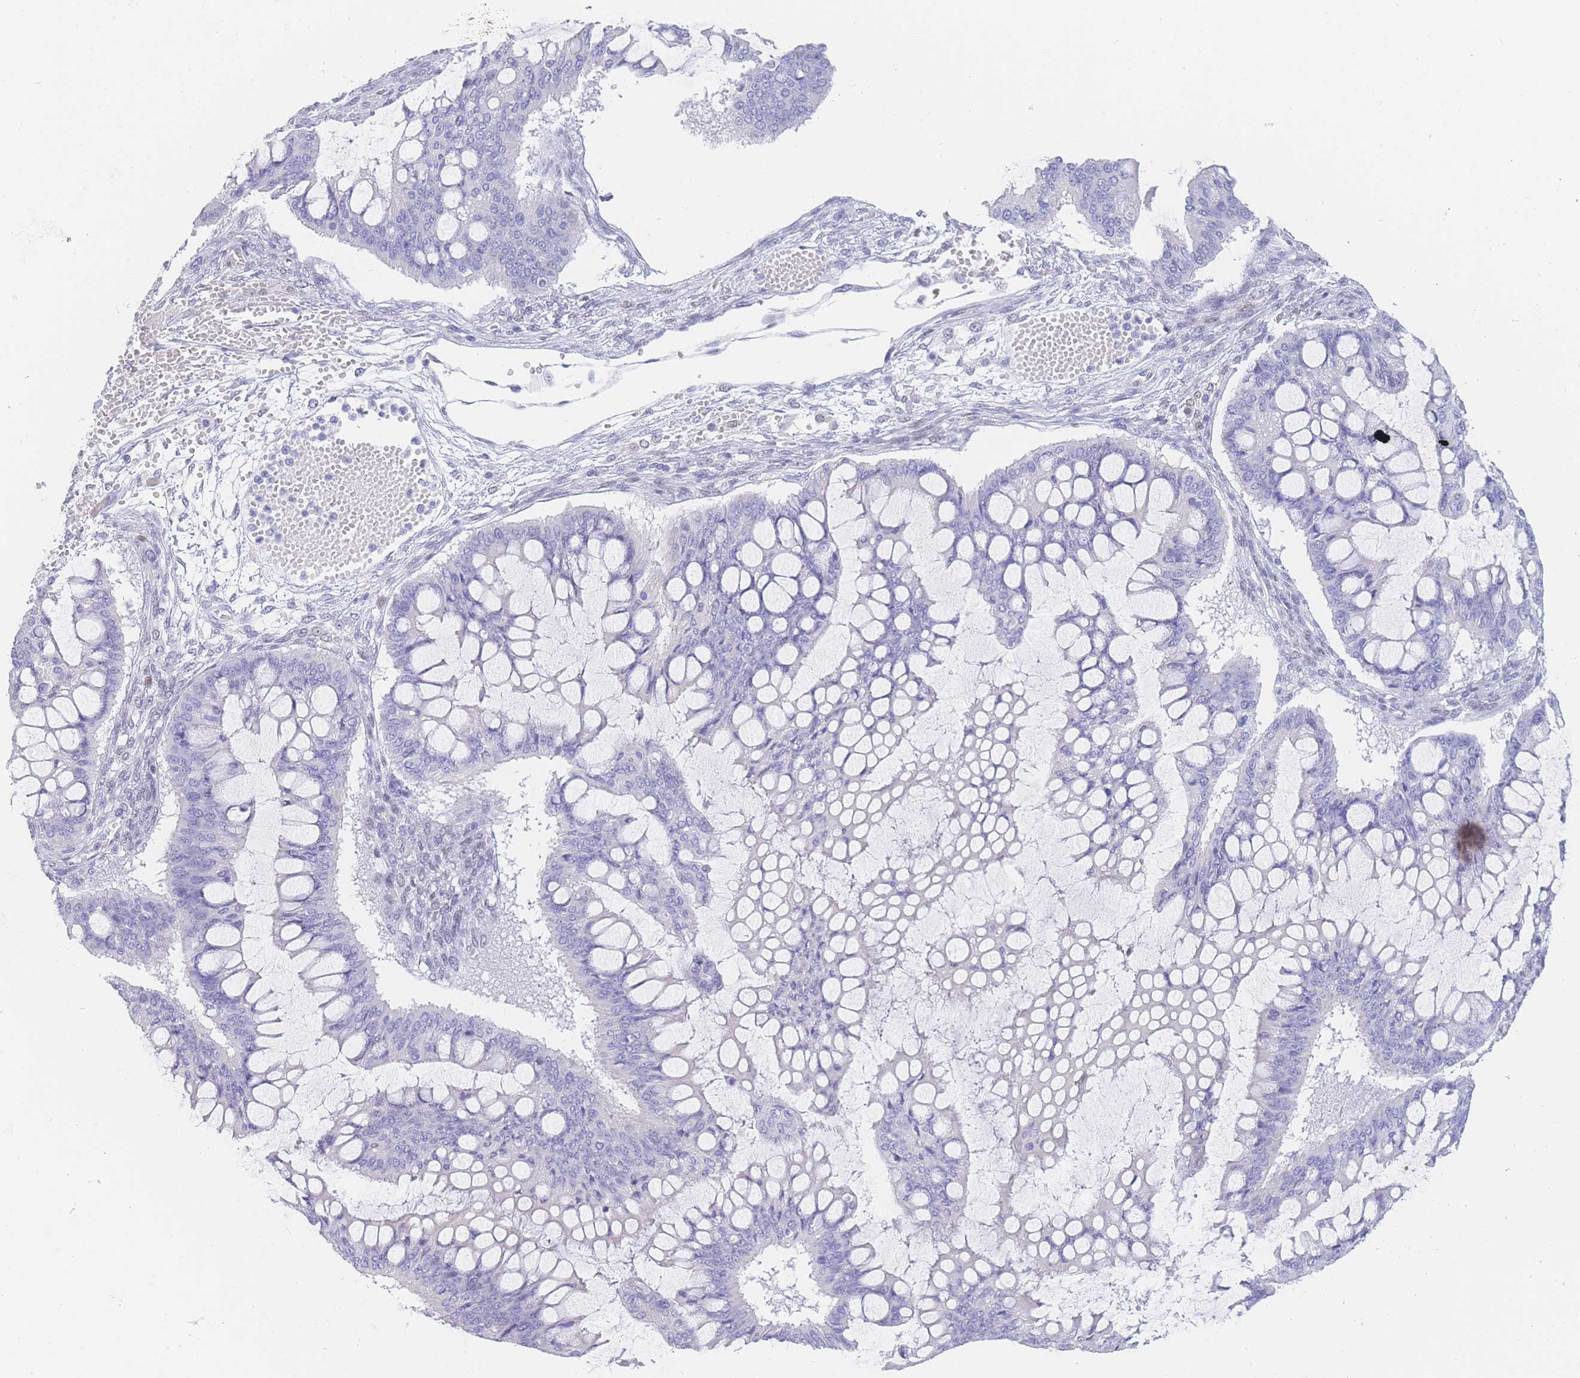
{"staining": {"intensity": "negative", "quantity": "none", "location": "none"}, "tissue": "ovarian cancer", "cell_type": "Tumor cells", "image_type": "cancer", "snomed": [{"axis": "morphology", "description": "Cystadenocarcinoma, mucinous, NOS"}, {"axis": "topography", "description": "Ovary"}], "caption": "Tumor cells show no significant protein expression in ovarian cancer (mucinous cystadenocarcinoma). Brightfield microscopy of IHC stained with DAB (brown) and hematoxylin (blue), captured at high magnification.", "gene": "PSMB5", "patient": {"sex": "female", "age": 73}}